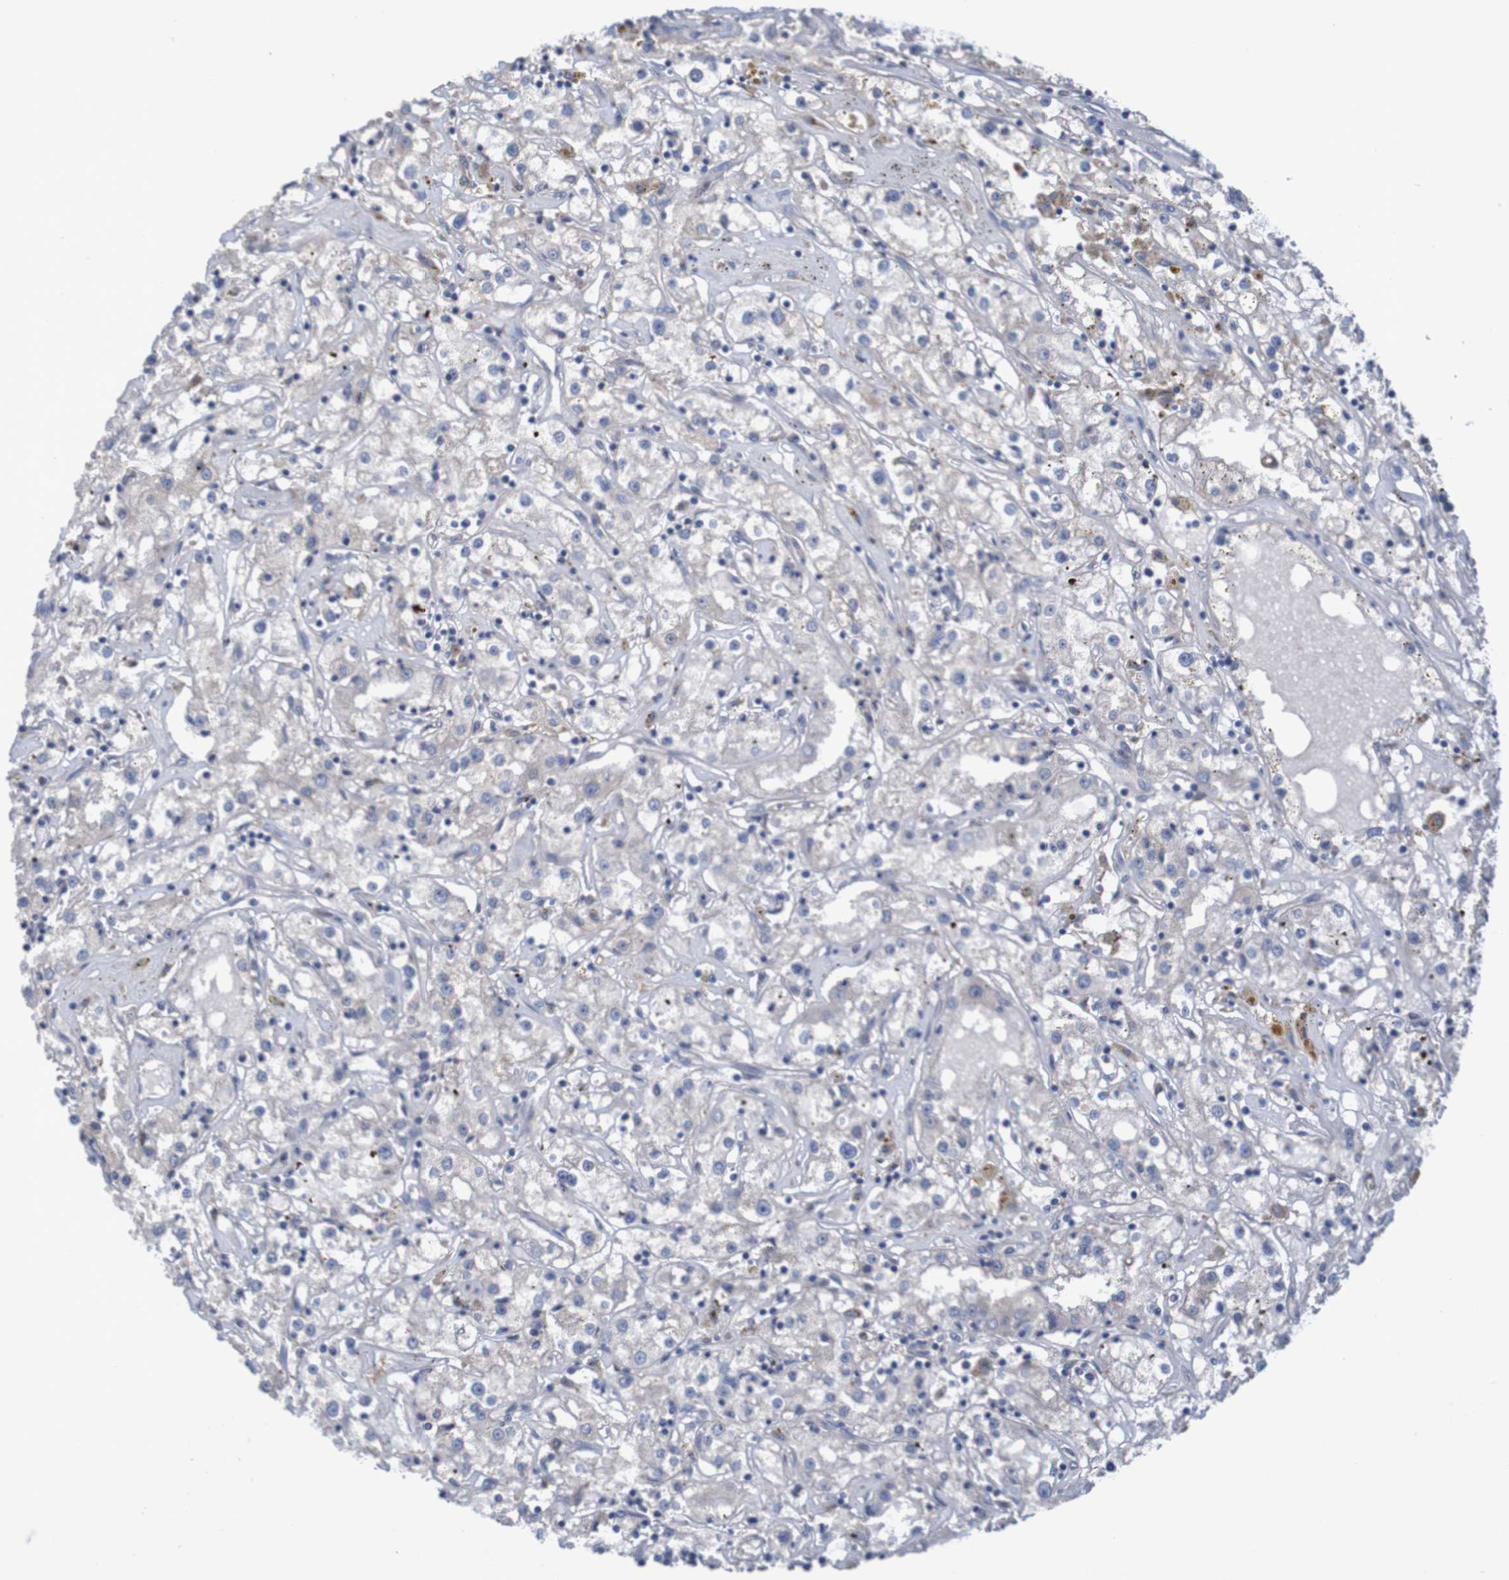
{"staining": {"intensity": "moderate", "quantity": "<25%", "location": "cytoplasmic/membranous"}, "tissue": "renal cancer", "cell_type": "Tumor cells", "image_type": "cancer", "snomed": [{"axis": "morphology", "description": "Adenocarcinoma, NOS"}, {"axis": "topography", "description": "Kidney"}], "caption": "Immunohistochemistry image of human renal cancer (adenocarcinoma) stained for a protein (brown), which reveals low levels of moderate cytoplasmic/membranous positivity in about <25% of tumor cells.", "gene": "LTA", "patient": {"sex": "male", "age": 56}}